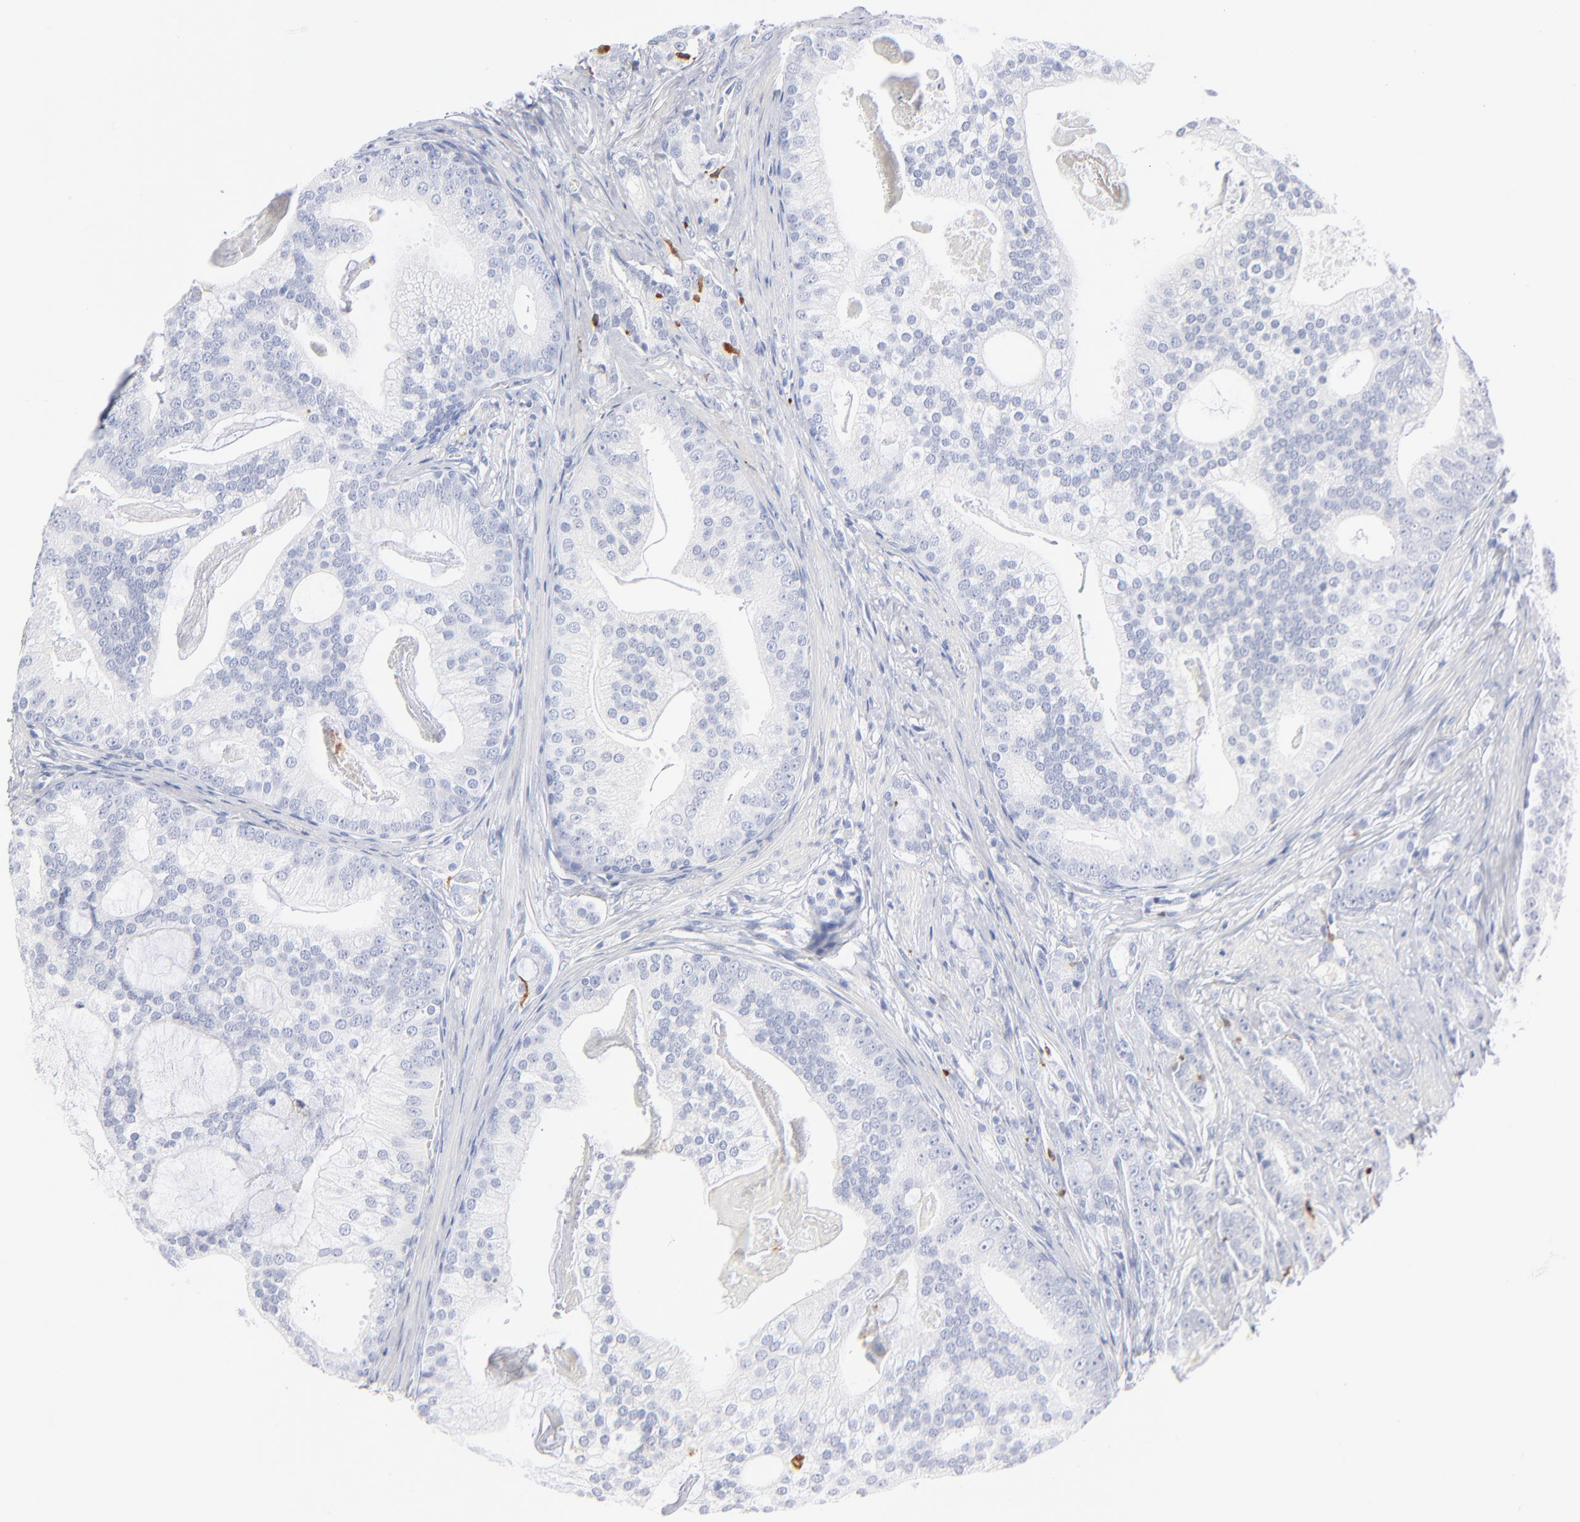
{"staining": {"intensity": "negative", "quantity": "none", "location": "none"}, "tissue": "prostate cancer", "cell_type": "Tumor cells", "image_type": "cancer", "snomed": [{"axis": "morphology", "description": "Adenocarcinoma, Low grade"}, {"axis": "topography", "description": "Prostate"}], "caption": "Immunohistochemical staining of prostate cancer (adenocarcinoma (low-grade)) reveals no significant staining in tumor cells.", "gene": "APOH", "patient": {"sex": "male", "age": 58}}